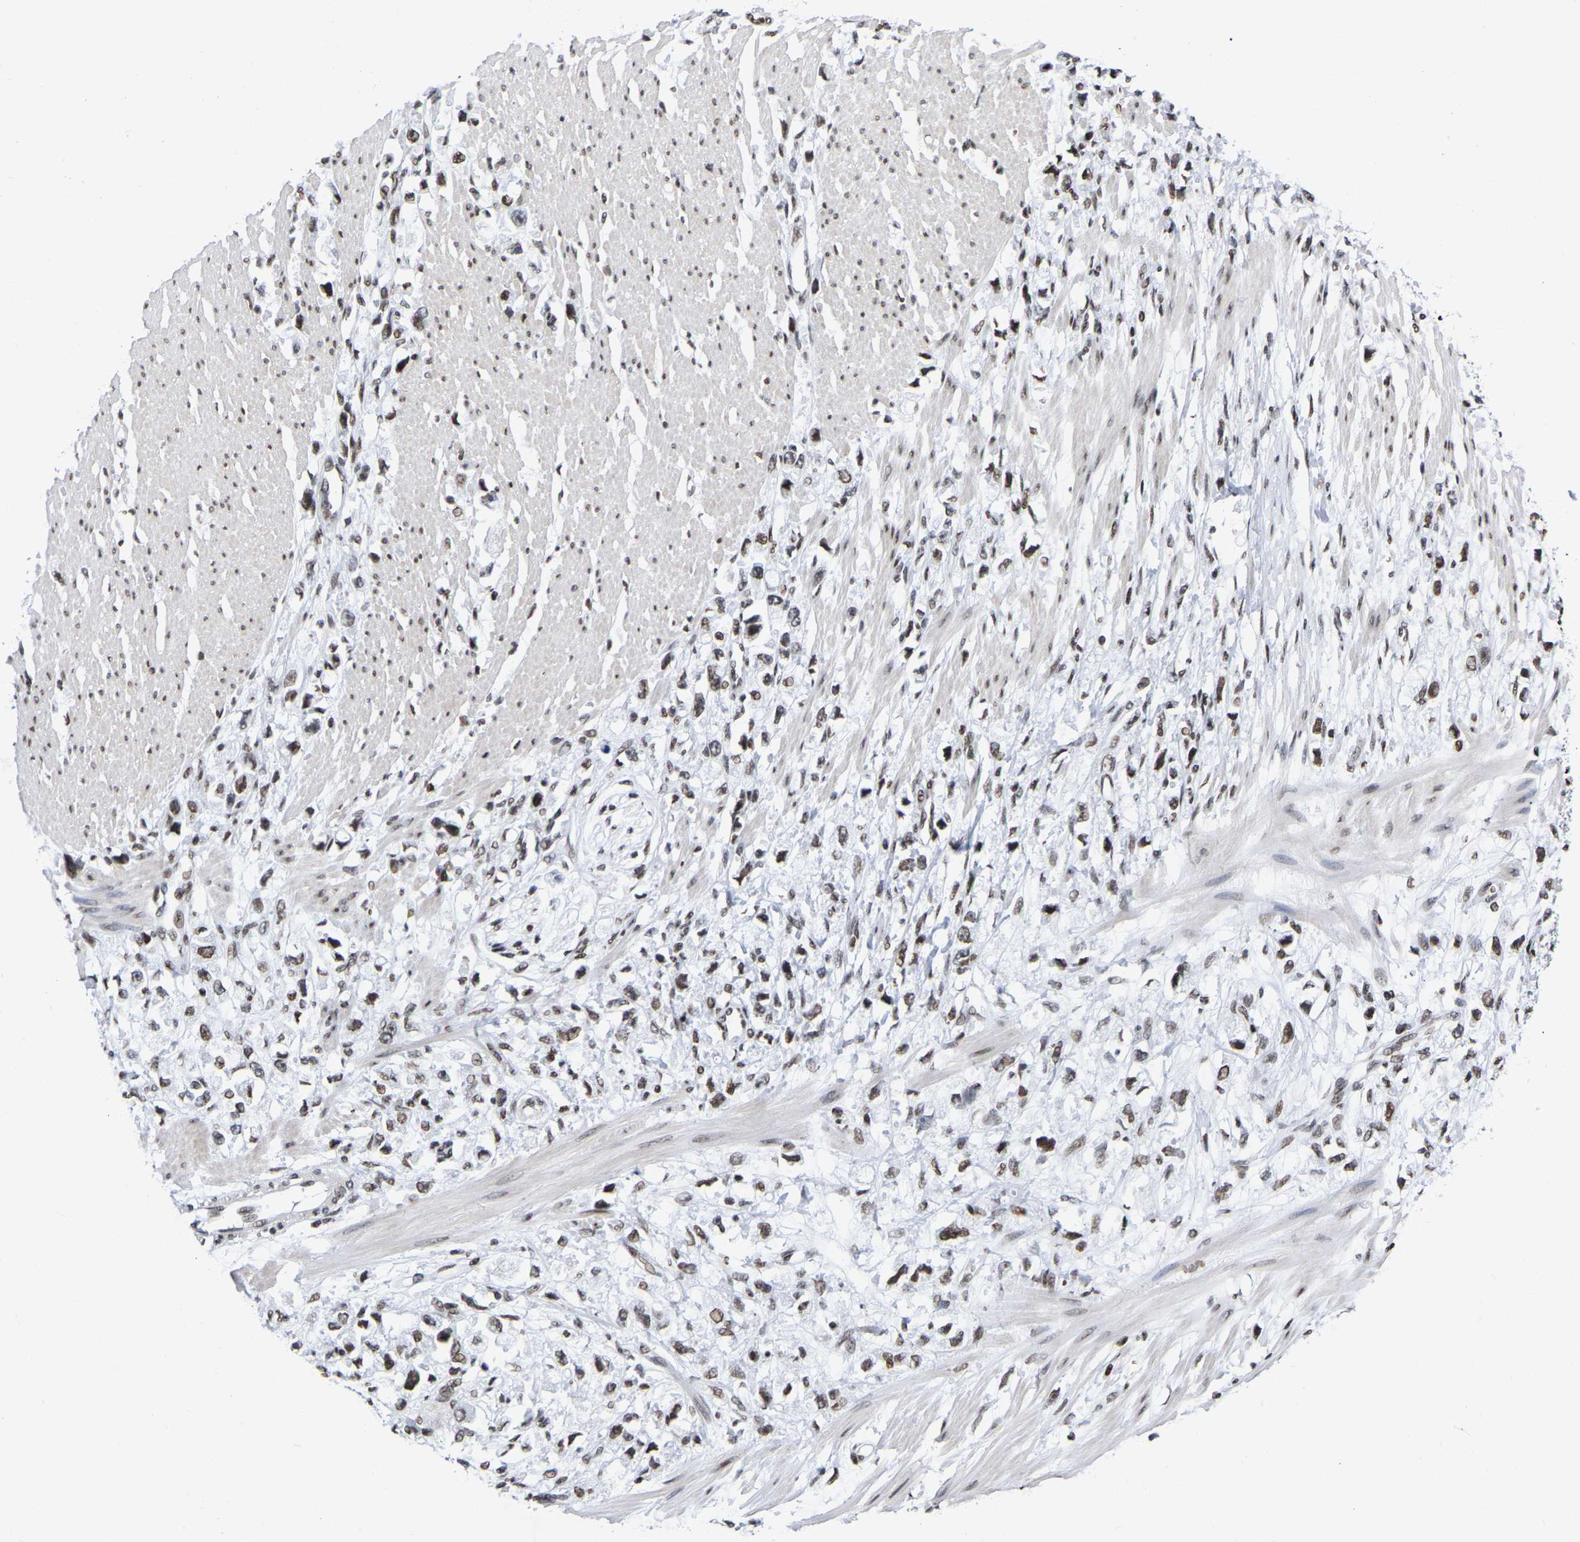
{"staining": {"intensity": "moderate", "quantity": ">75%", "location": "nuclear"}, "tissue": "stomach cancer", "cell_type": "Tumor cells", "image_type": "cancer", "snomed": [{"axis": "morphology", "description": "Adenocarcinoma, NOS"}, {"axis": "topography", "description": "Stomach"}], "caption": "Protein staining of stomach cancer (adenocarcinoma) tissue reveals moderate nuclear positivity in about >75% of tumor cells. The staining was performed using DAB (3,3'-diaminobenzidine), with brown indicating positive protein expression. Nuclei are stained blue with hematoxylin.", "gene": "PRCC", "patient": {"sex": "female", "age": 59}}